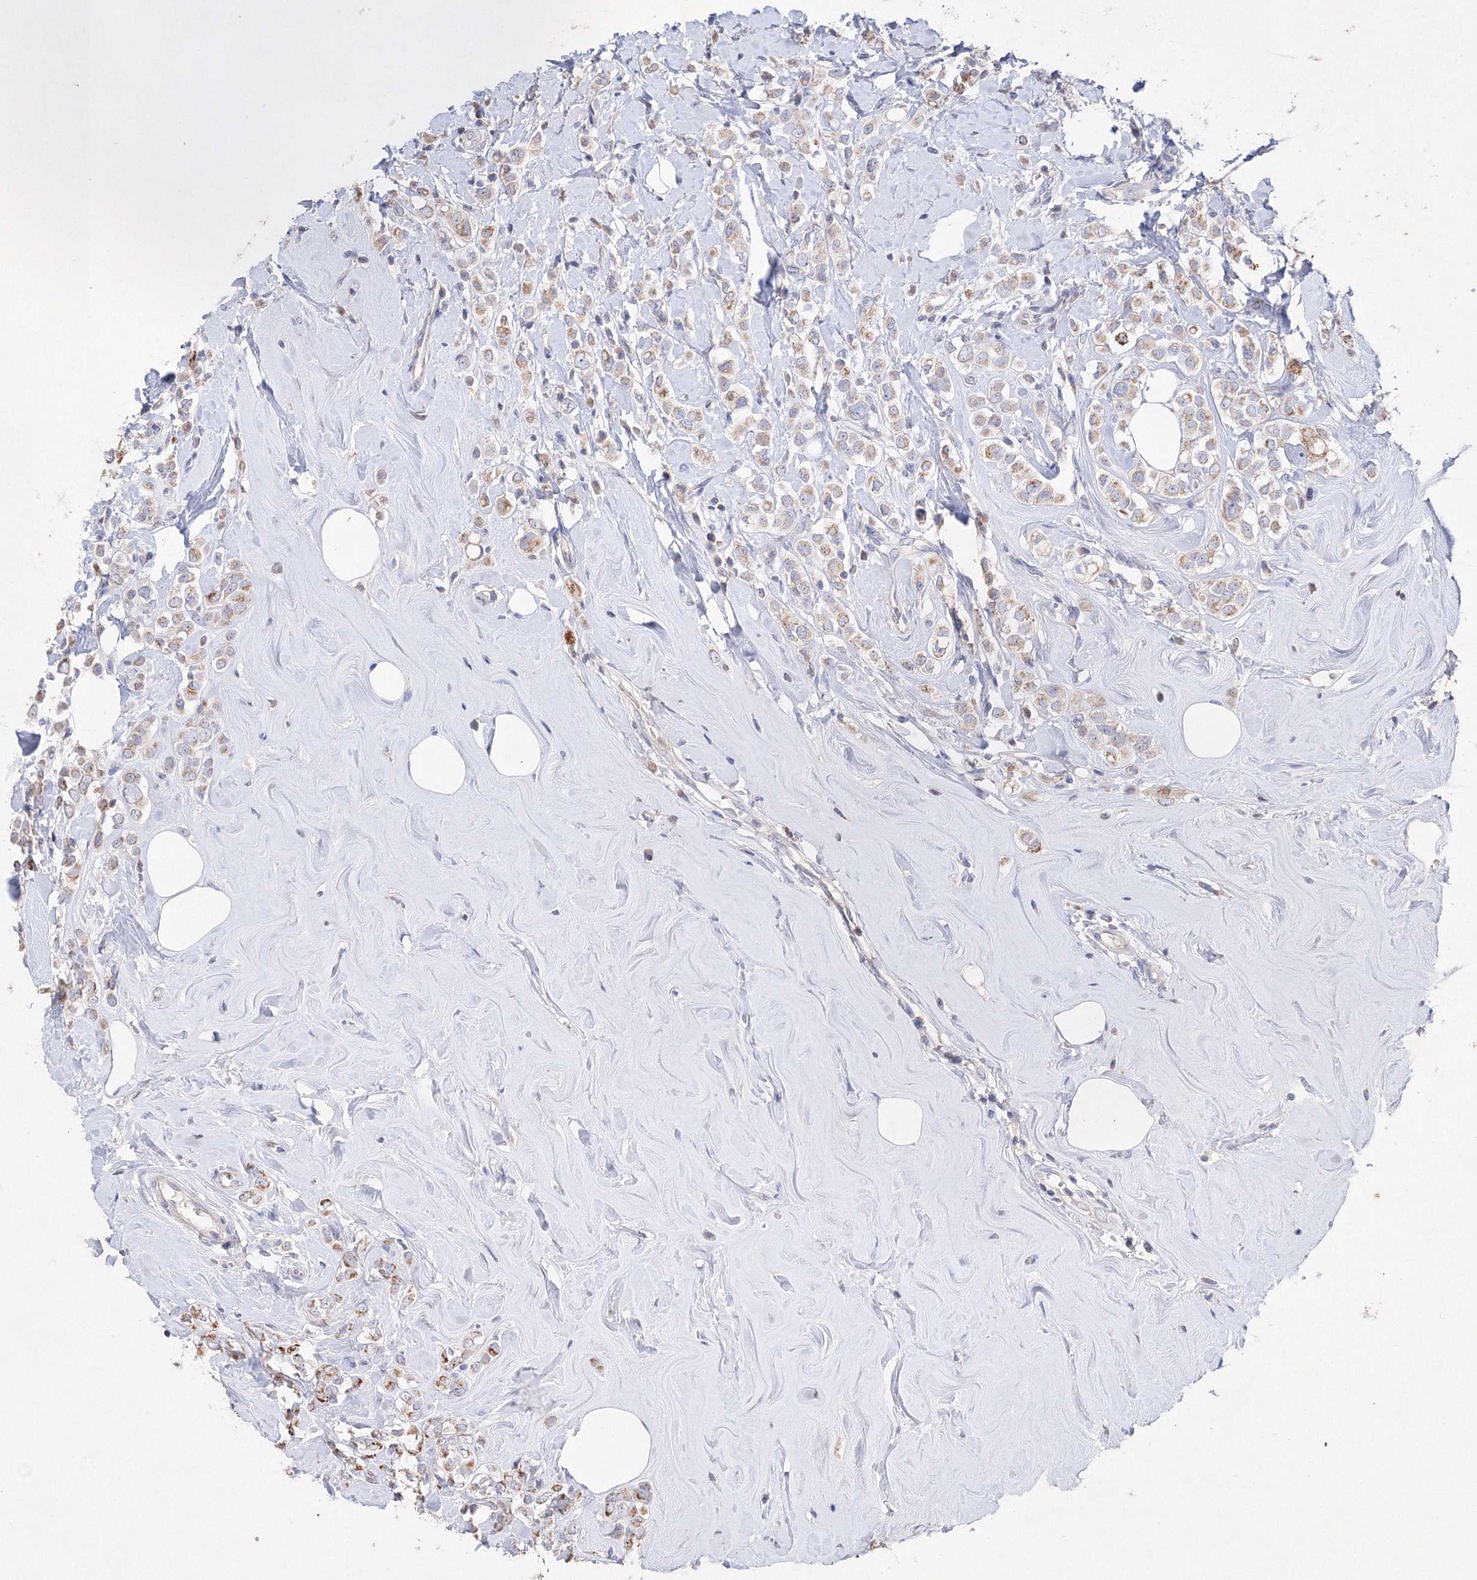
{"staining": {"intensity": "moderate", "quantity": "<25%", "location": "cytoplasmic/membranous"}, "tissue": "breast cancer", "cell_type": "Tumor cells", "image_type": "cancer", "snomed": [{"axis": "morphology", "description": "Lobular carcinoma"}, {"axis": "topography", "description": "Breast"}], "caption": "Protein expression analysis of human lobular carcinoma (breast) reveals moderate cytoplasmic/membranous expression in about <25% of tumor cells.", "gene": "GLS", "patient": {"sex": "female", "age": 47}}